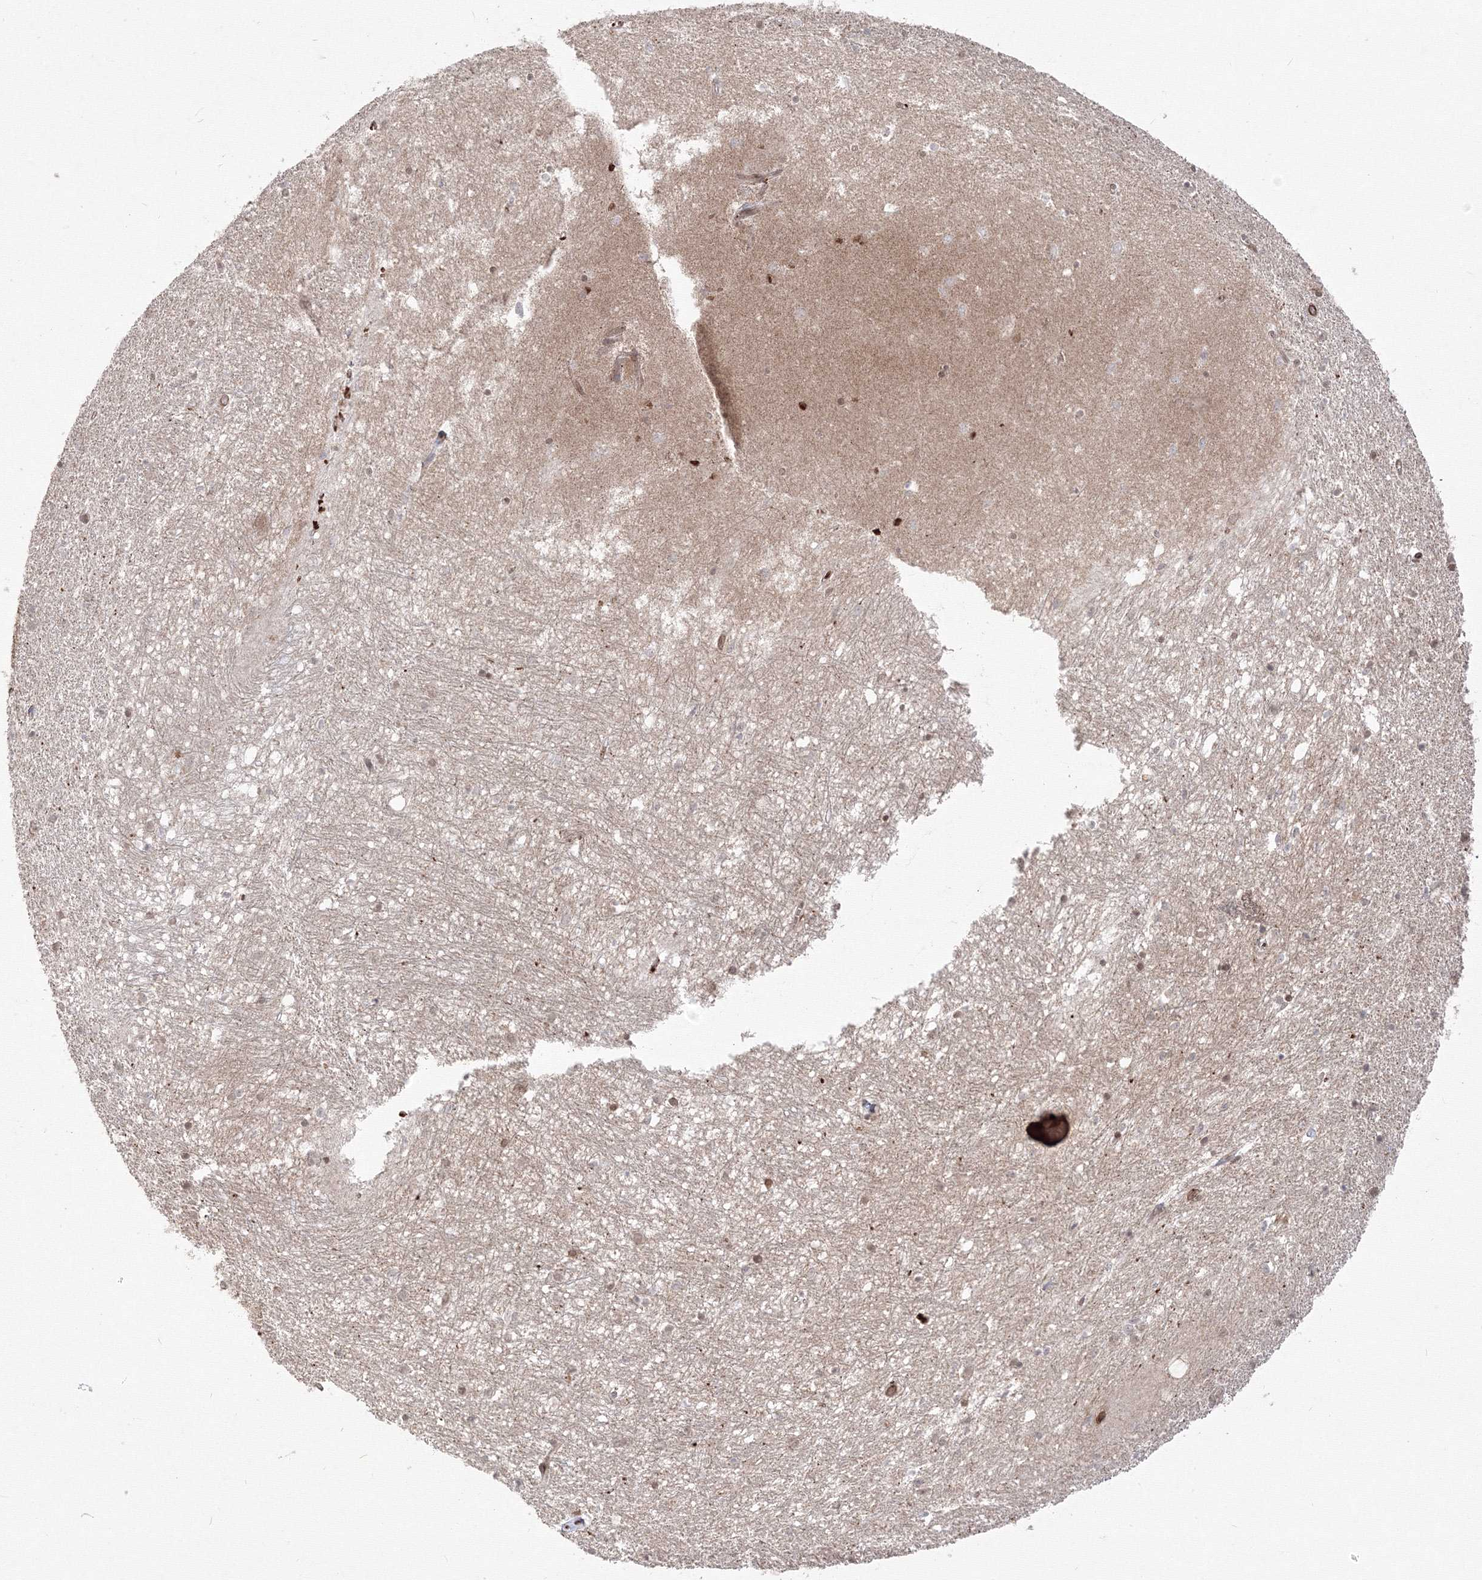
{"staining": {"intensity": "moderate", "quantity": ">75%", "location": "nuclear"}, "tissue": "hippocampus", "cell_type": "Glial cells", "image_type": "normal", "snomed": [{"axis": "morphology", "description": "Normal tissue, NOS"}, {"axis": "topography", "description": "Hippocampus"}], "caption": "IHC (DAB (3,3'-diaminobenzidine)) staining of normal hippocampus demonstrates moderate nuclear protein positivity in about >75% of glial cells.", "gene": "DNAJB2", "patient": {"sex": "female", "age": 64}}